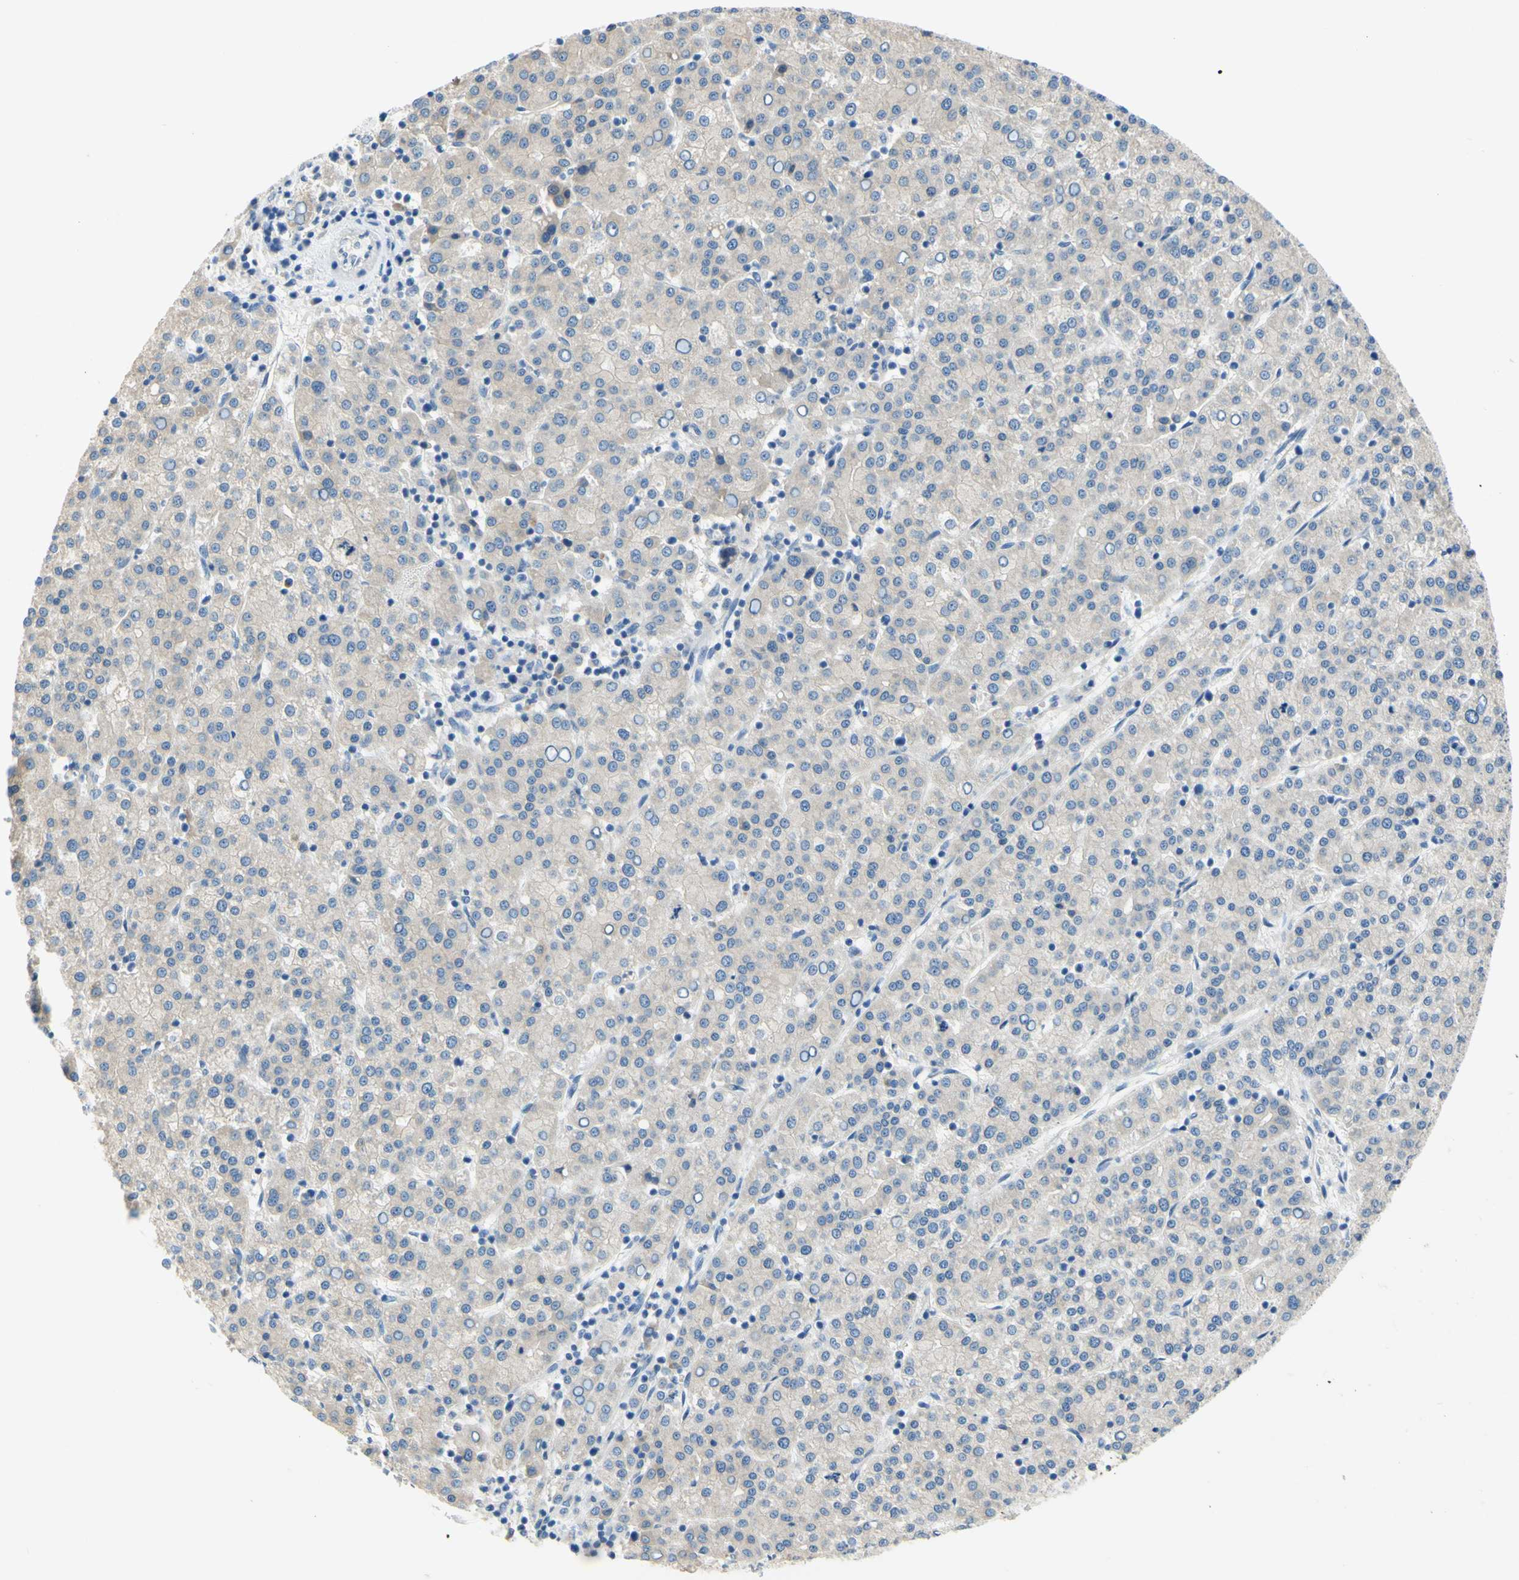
{"staining": {"intensity": "weak", "quantity": ">75%", "location": "cytoplasmic/membranous"}, "tissue": "liver cancer", "cell_type": "Tumor cells", "image_type": "cancer", "snomed": [{"axis": "morphology", "description": "Carcinoma, Hepatocellular, NOS"}, {"axis": "topography", "description": "Liver"}], "caption": "Immunohistochemistry (IHC) image of neoplastic tissue: human hepatocellular carcinoma (liver) stained using immunohistochemistry displays low levels of weak protein expression localized specifically in the cytoplasmic/membranous of tumor cells, appearing as a cytoplasmic/membranous brown color.", "gene": "F3", "patient": {"sex": "female", "age": 58}}